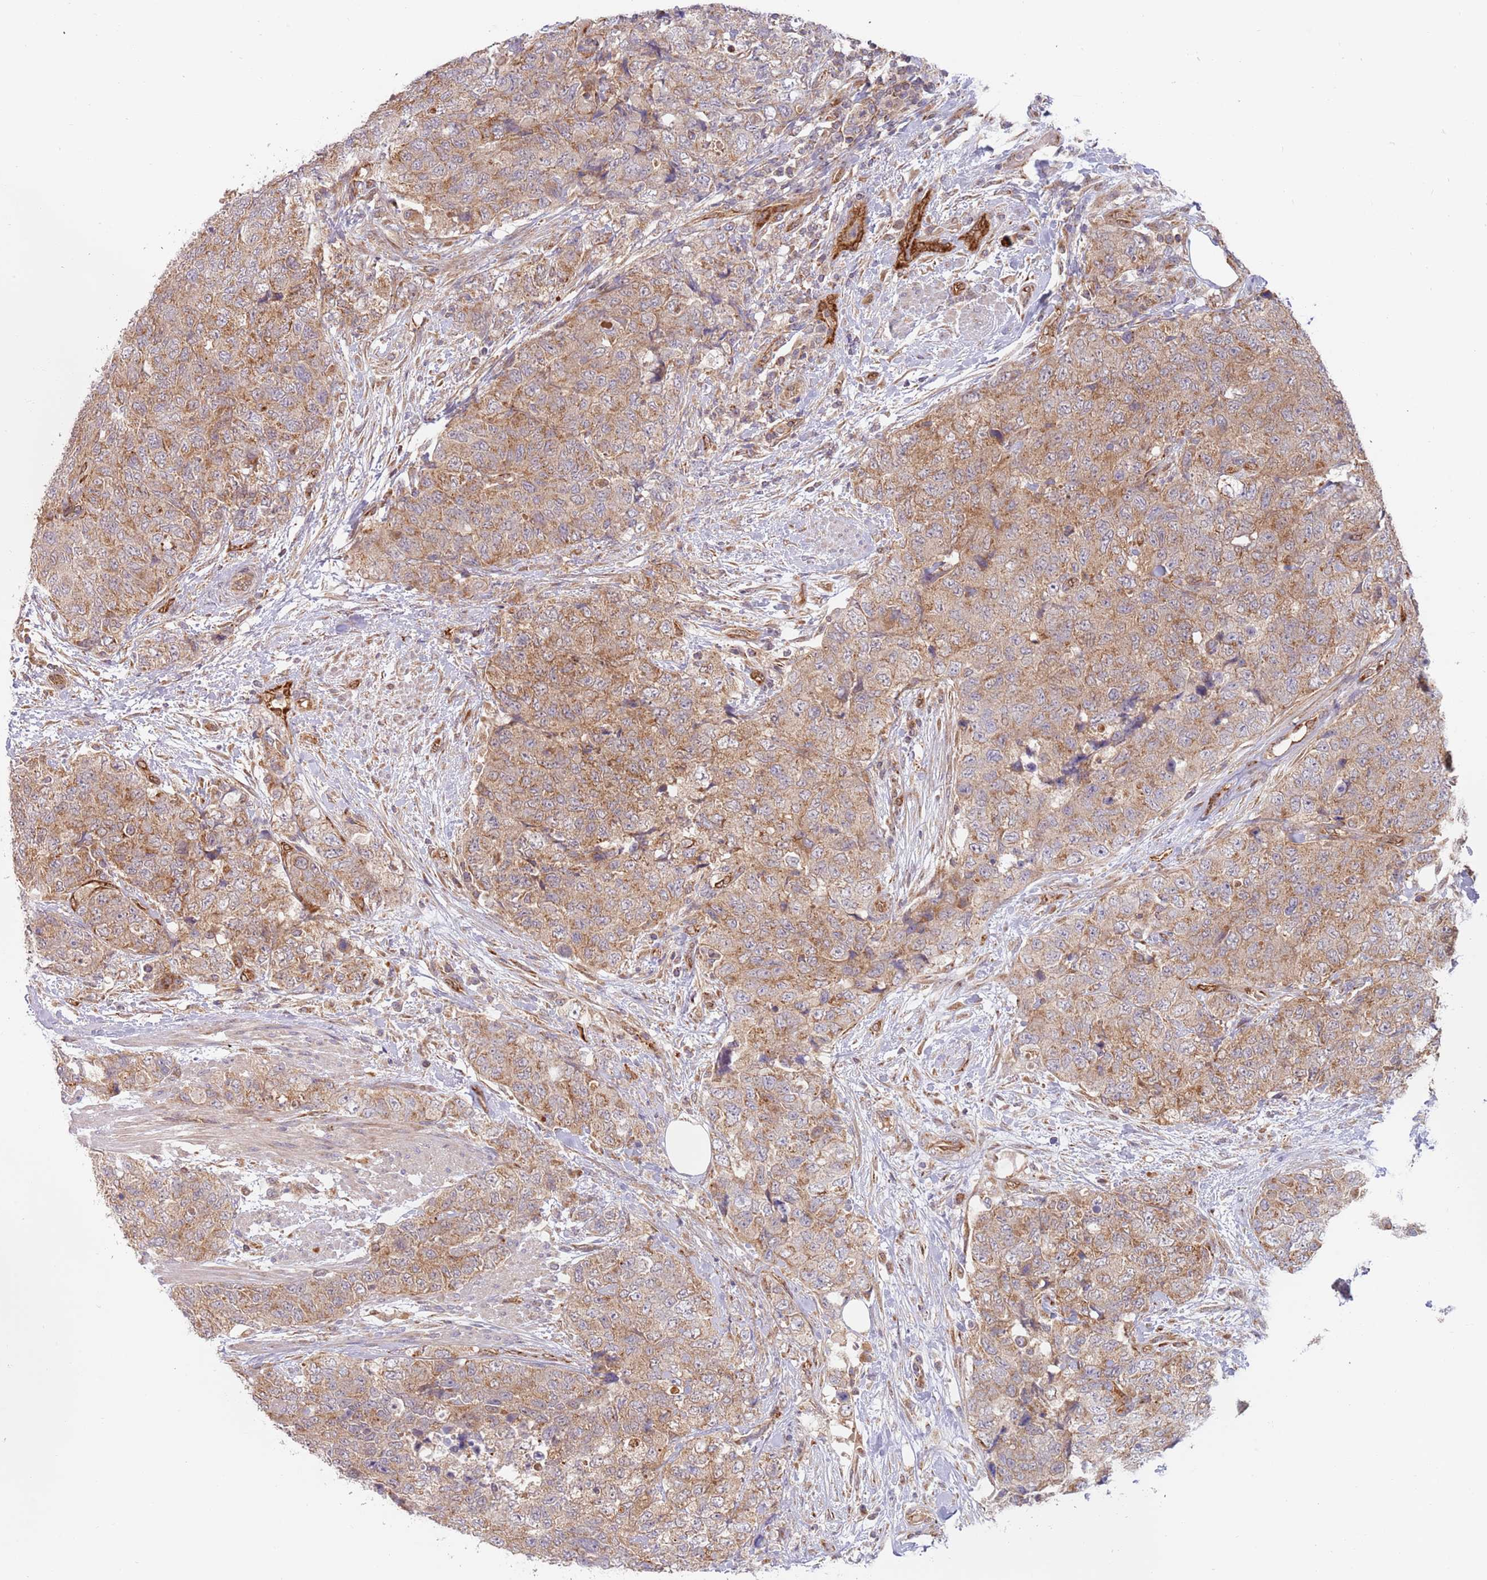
{"staining": {"intensity": "moderate", "quantity": ">75%", "location": "cytoplasmic/membranous"}, "tissue": "urothelial cancer", "cell_type": "Tumor cells", "image_type": "cancer", "snomed": [{"axis": "morphology", "description": "Urothelial carcinoma, High grade"}, {"axis": "topography", "description": "Urinary bladder"}], "caption": "An image of human urothelial carcinoma (high-grade) stained for a protein shows moderate cytoplasmic/membranous brown staining in tumor cells.", "gene": "GUK1", "patient": {"sex": "female", "age": 78}}